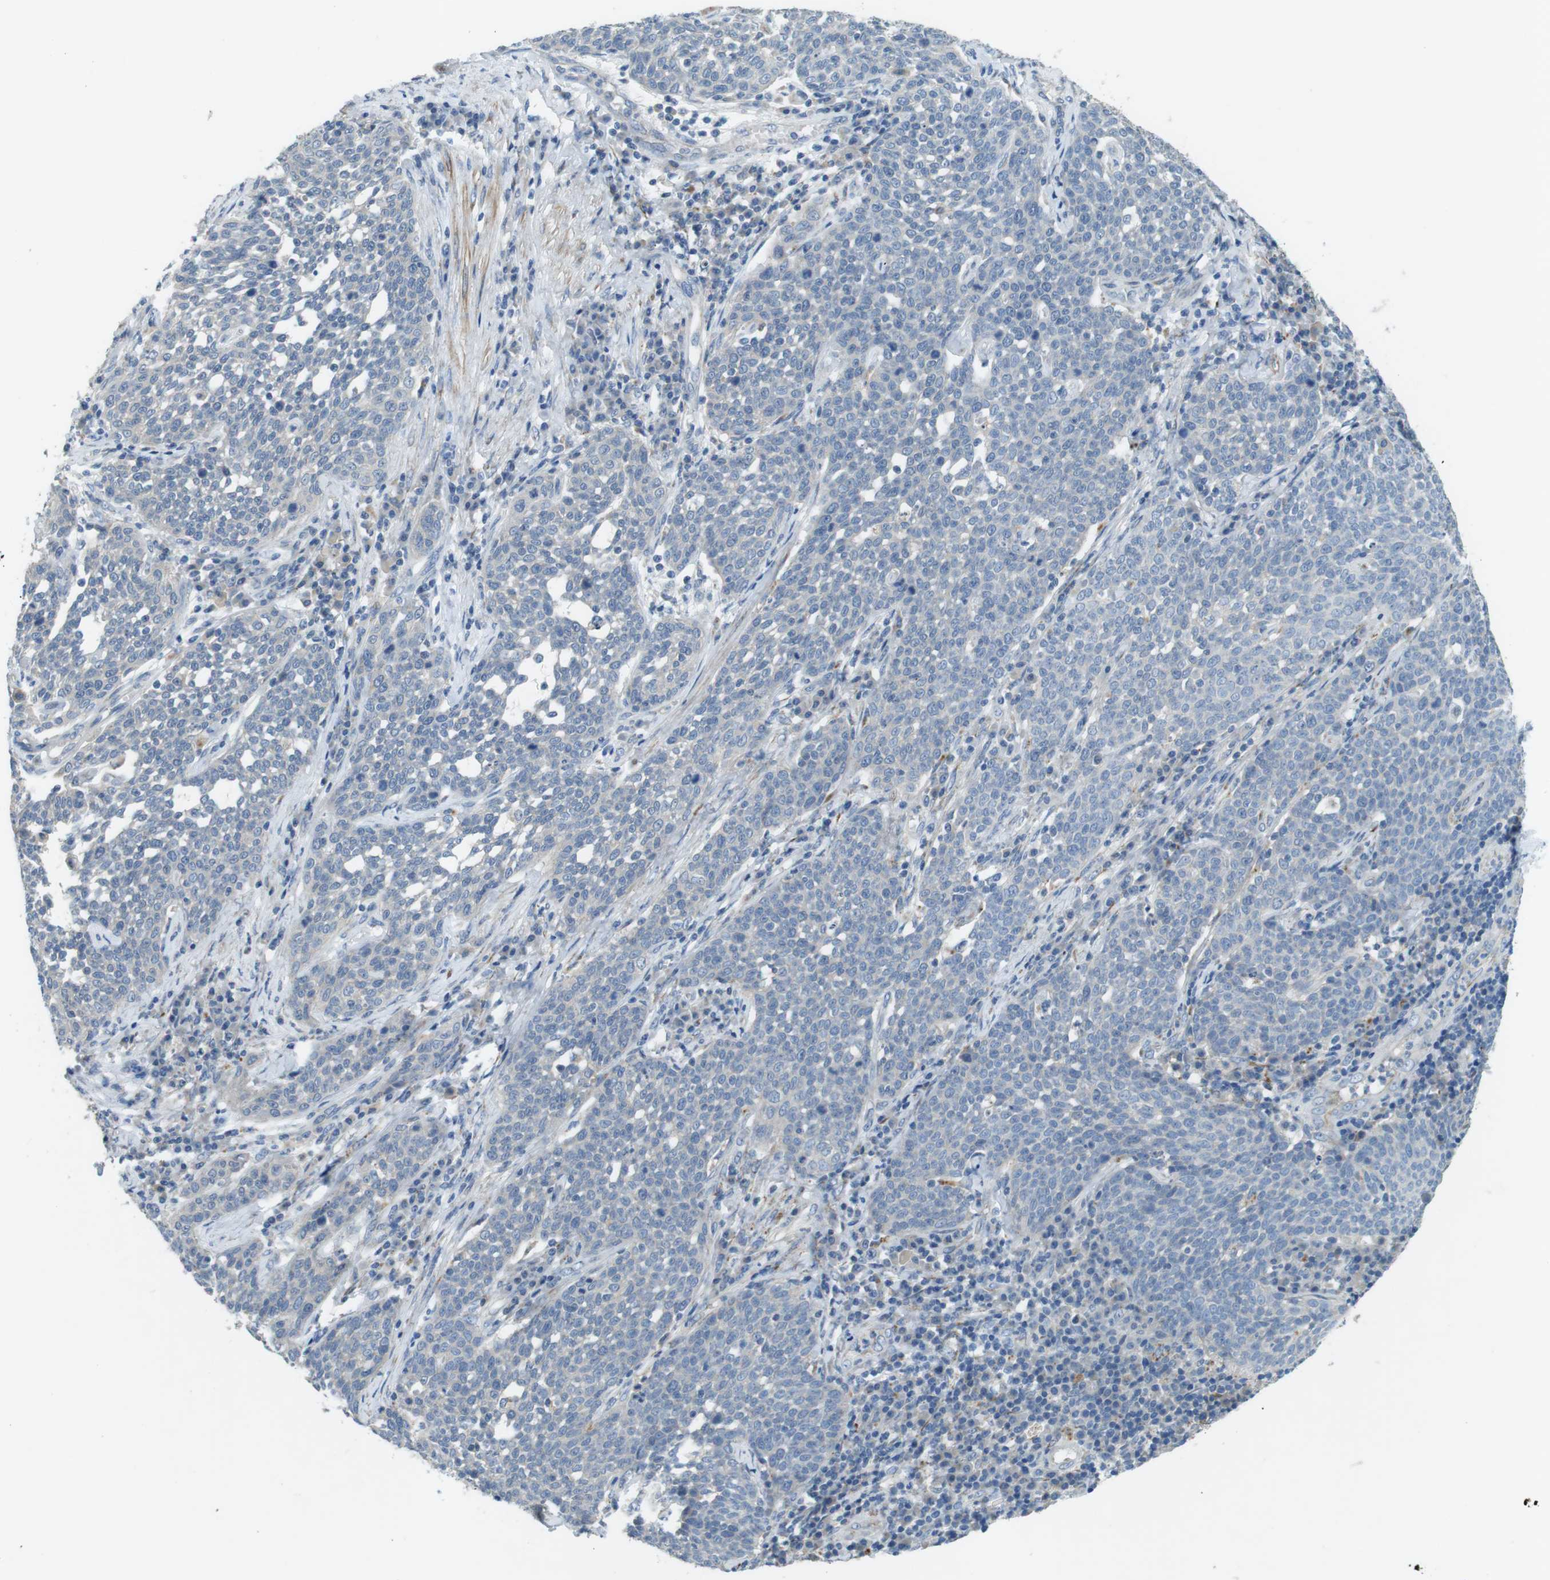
{"staining": {"intensity": "negative", "quantity": "none", "location": "none"}, "tissue": "cervical cancer", "cell_type": "Tumor cells", "image_type": "cancer", "snomed": [{"axis": "morphology", "description": "Squamous cell carcinoma, NOS"}, {"axis": "topography", "description": "Cervix"}], "caption": "This is a micrograph of immunohistochemistry (IHC) staining of cervical cancer, which shows no staining in tumor cells.", "gene": "TYW1", "patient": {"sex": "female", "age": 34}}